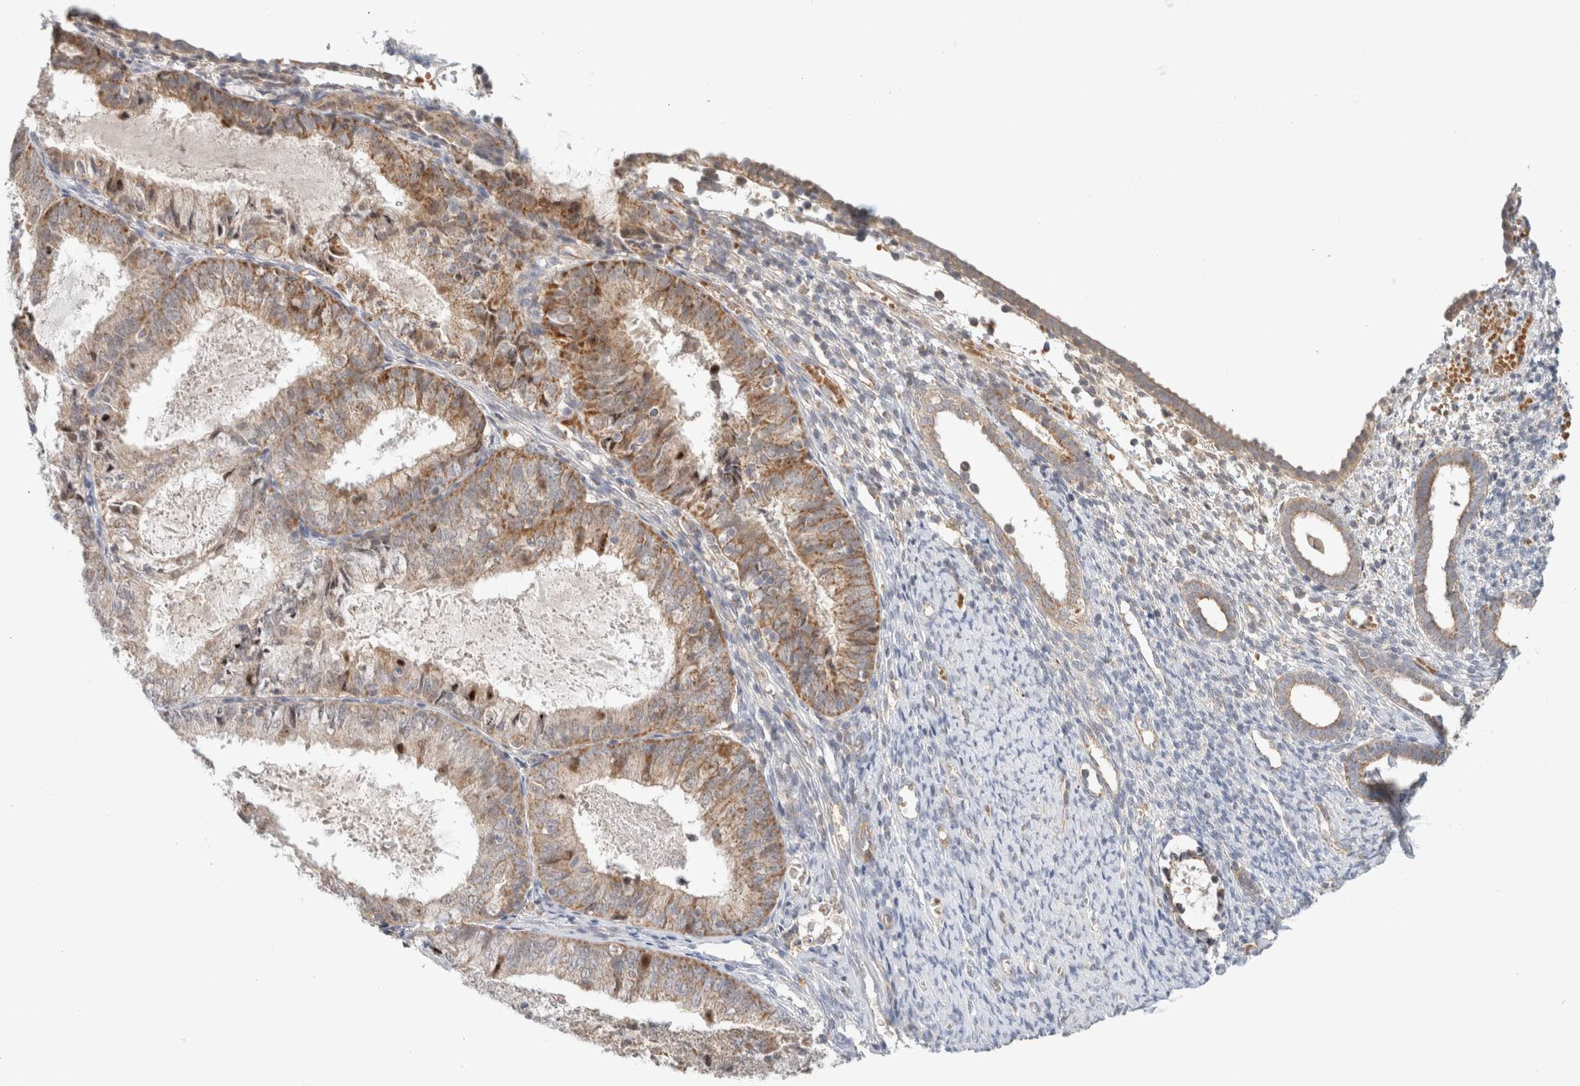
{"staining": {"intensity": "negative", "quantity": "none", "location": "none"}, "tissue": "endometrium", "cell_type": "Cells in endometrial stroma", "image_type": "normal", "snomed": [{"axis": "morphology", "description": "Normal tissue, NOS"}, {"axis": "morphology", "description": "Adenocarcinoma, NOS"}, {"axis": "topography", "description": "Endometrium"}], "caption": "Immunohistochemistry (IHC) histopathology image of normal endometrium: endometrium stained with DAB exhibits no significant protein expression in cells in endometrial stroma.", "gene": "MRM3", "patient": {"sex": "female", "age": 57}}